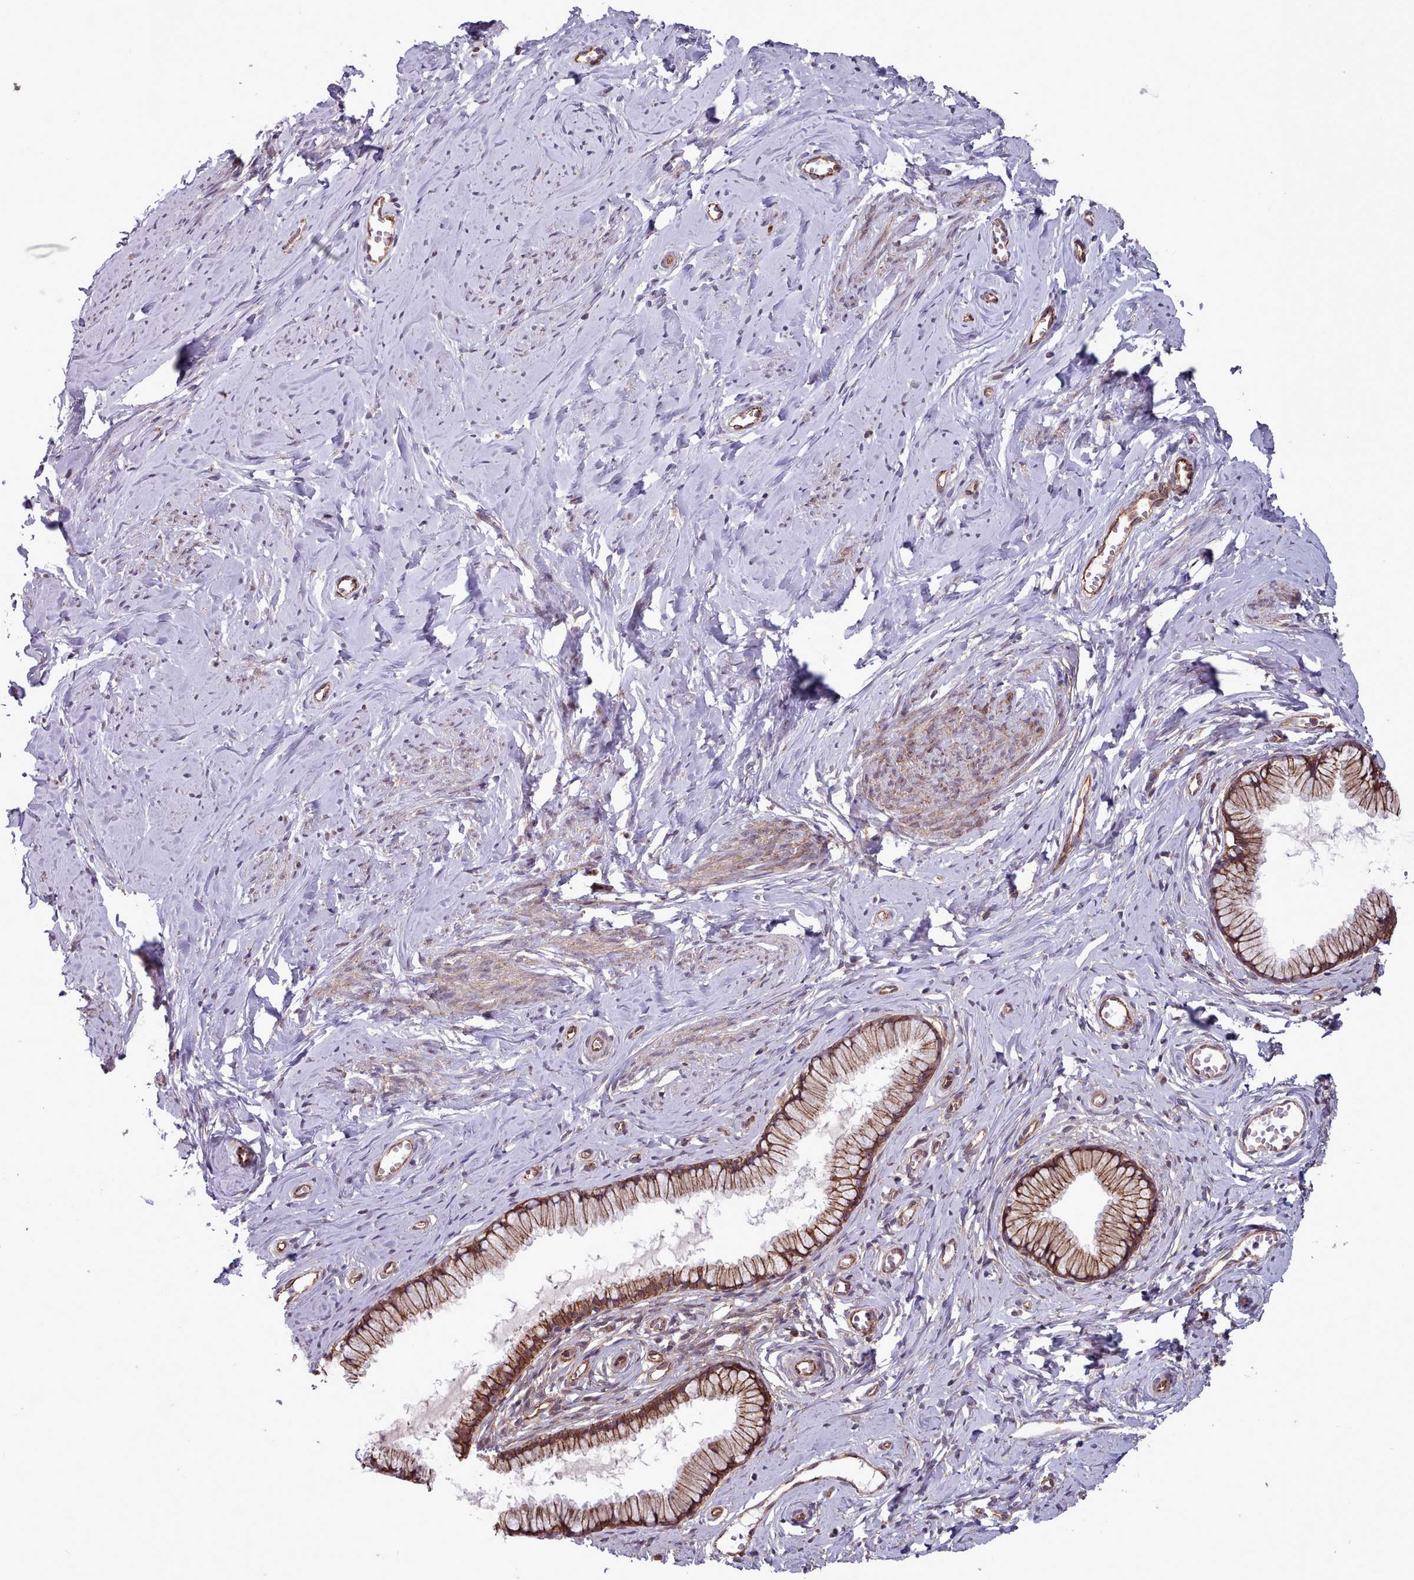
{"staining": {"intensity": "strong", "quantity": ">75%", "location": "cytoplasmic/membranous"}, "tissue": "cervix", "cell_type": "Glandular cells", "image_type": "normal", "snomed": [{"axis": "morphology", "description": "Normal tissue, NOS"}, {"axis": "topography", "description": "Cervix"}], "caption": "Strong cytoplasmic/membranous staining for a protein is present in approximately >75% of glandular cells of benign cervix using IHC.", "gene": "MRPL46", "patient": {"sex": "female", "age": 40}}